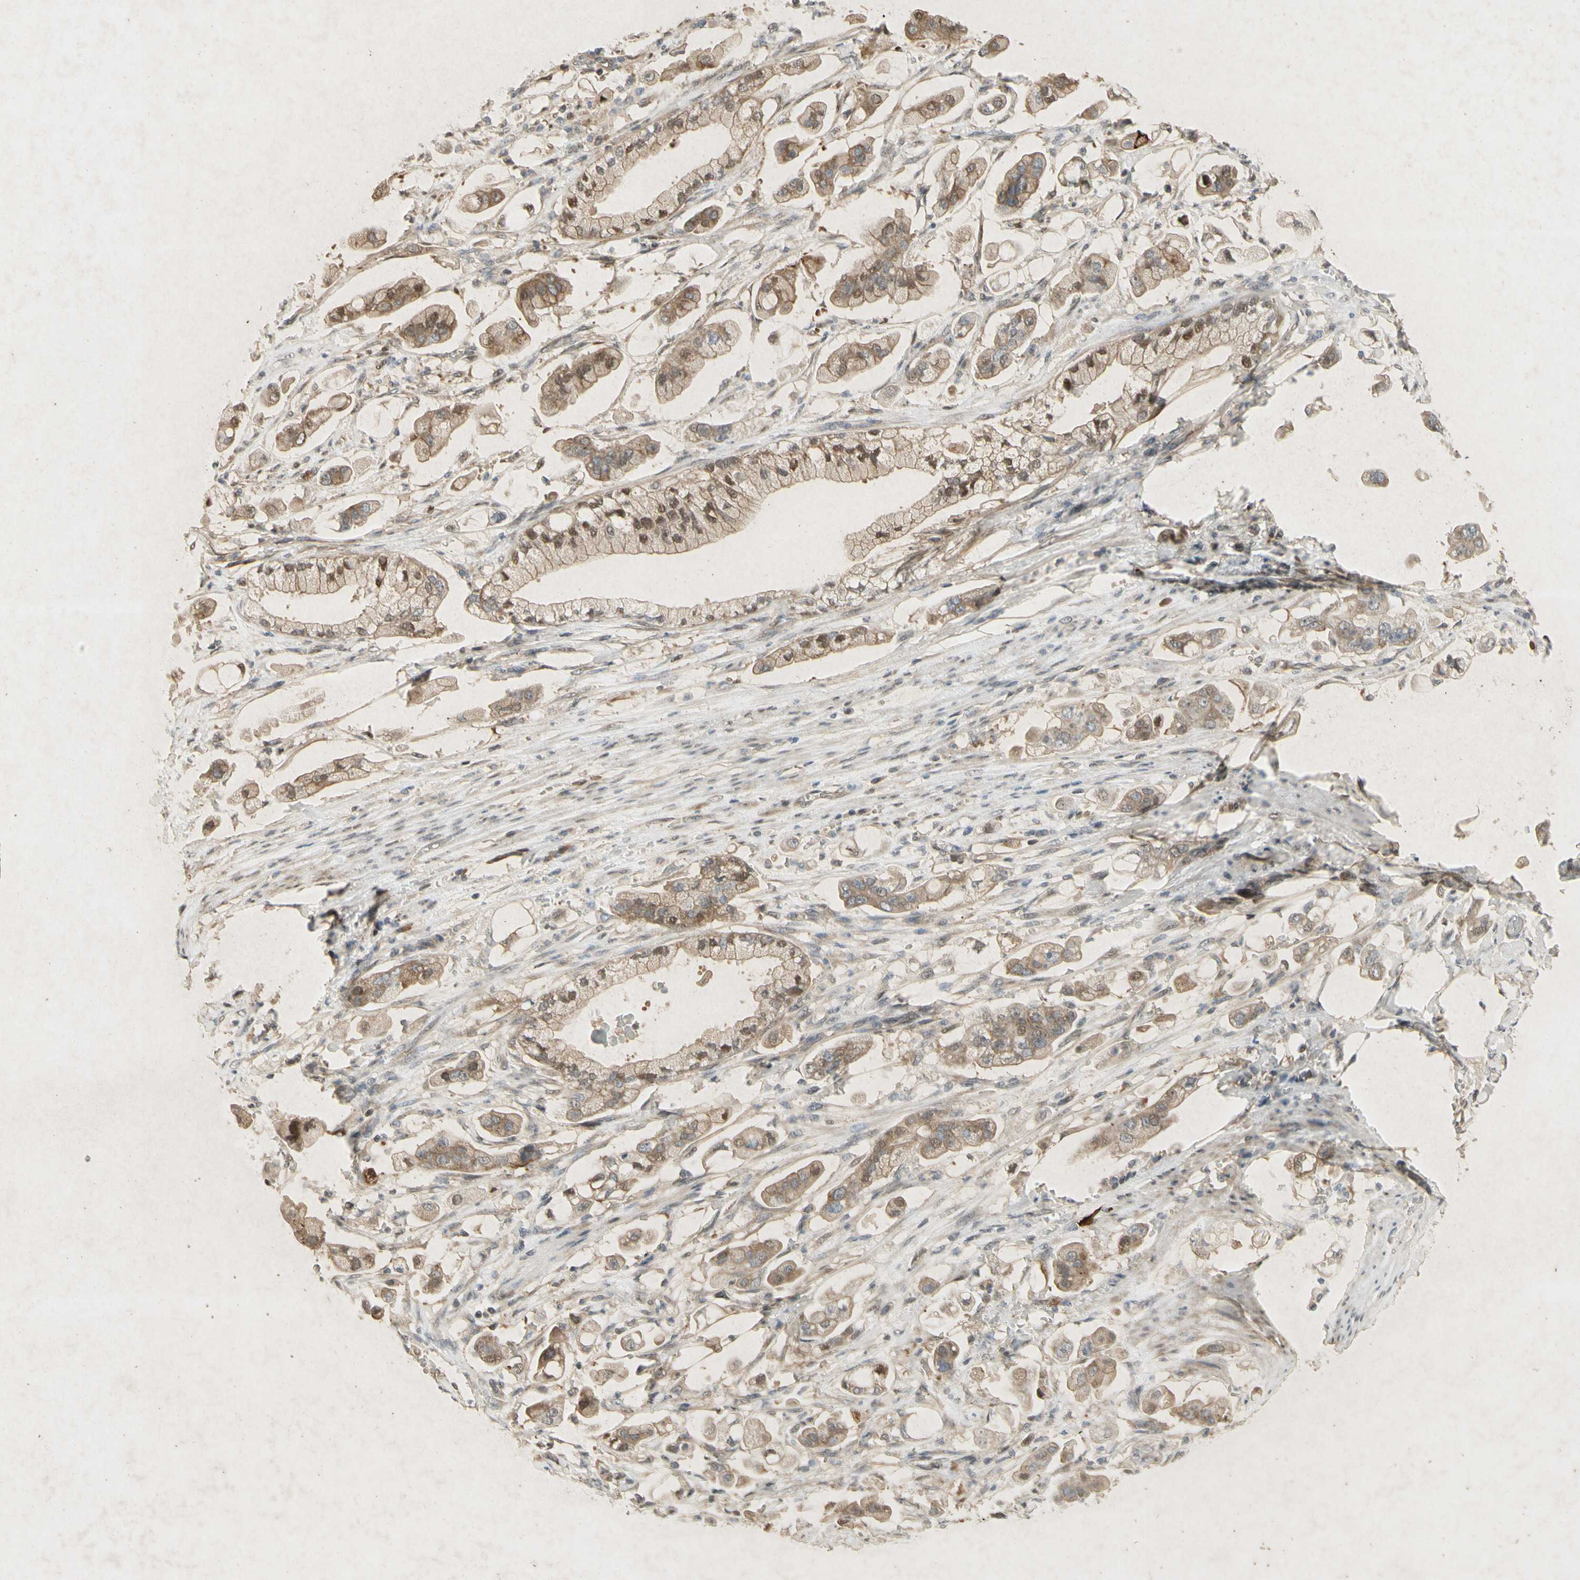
{"staining": {"intensity": "weak", "quantity": ">75%", "location": "cytoplasmic/membranous,nuclear"}, "tissue": "stomach cancer", "cell_type": "Tumor cells", "image_type": "cancer", "snomed": [{"axis": "morphology", "description": "Adenocarcinoma, NOS"}, {"axis": "topography", "description": "Stomach"}], "caption": "DAB immunohistochemical staining of human stomach cancer exhibits weak cytoplasmic/membranous and nuclear protein positivity in about >75% of tumor cells.", "gene": "NRG4", "patient": {"sex": "male", "age": 62}}